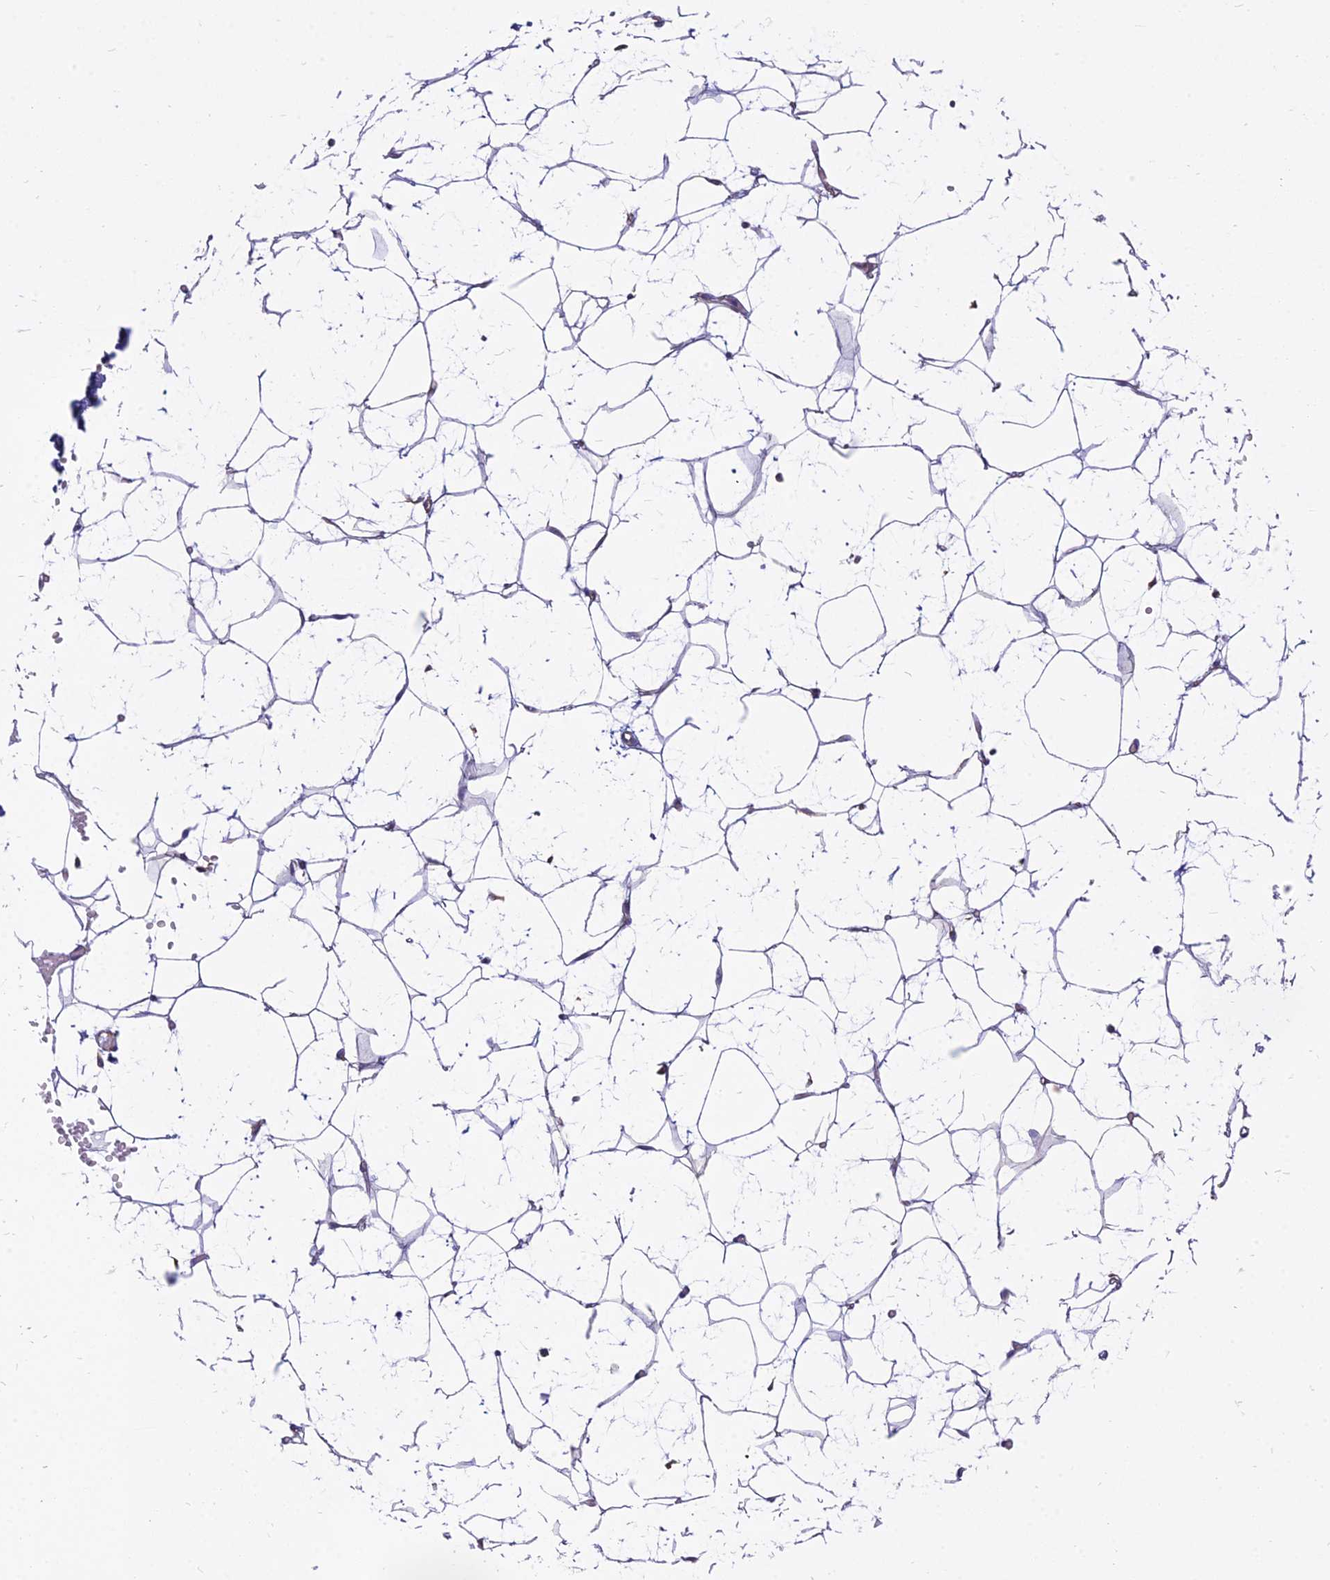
{"staining": {"intensity": "moderate", "quantity": ">75%", "location": "cytoplasmic/membranous"}, "tissue": "adipose tissue", "cell_type": "Adipocytes", "image_type": "normal", "snomed": [{"axis": "morphology", "description": "Normal tissue, NOS"}, {"axis": "topography", "description": "Breast"}], "caption": "Moderate cytoplasmic/membranous positivity is seen in about >75% of adipocytes in benign adipose tissue. The staining is performed using DAB brown chromogen to label protein expression. The nuclei are counter-stained blue using hematoxylin.", "gene": "SAPCD2", "patient": {"sex": "female", "age": 23}}